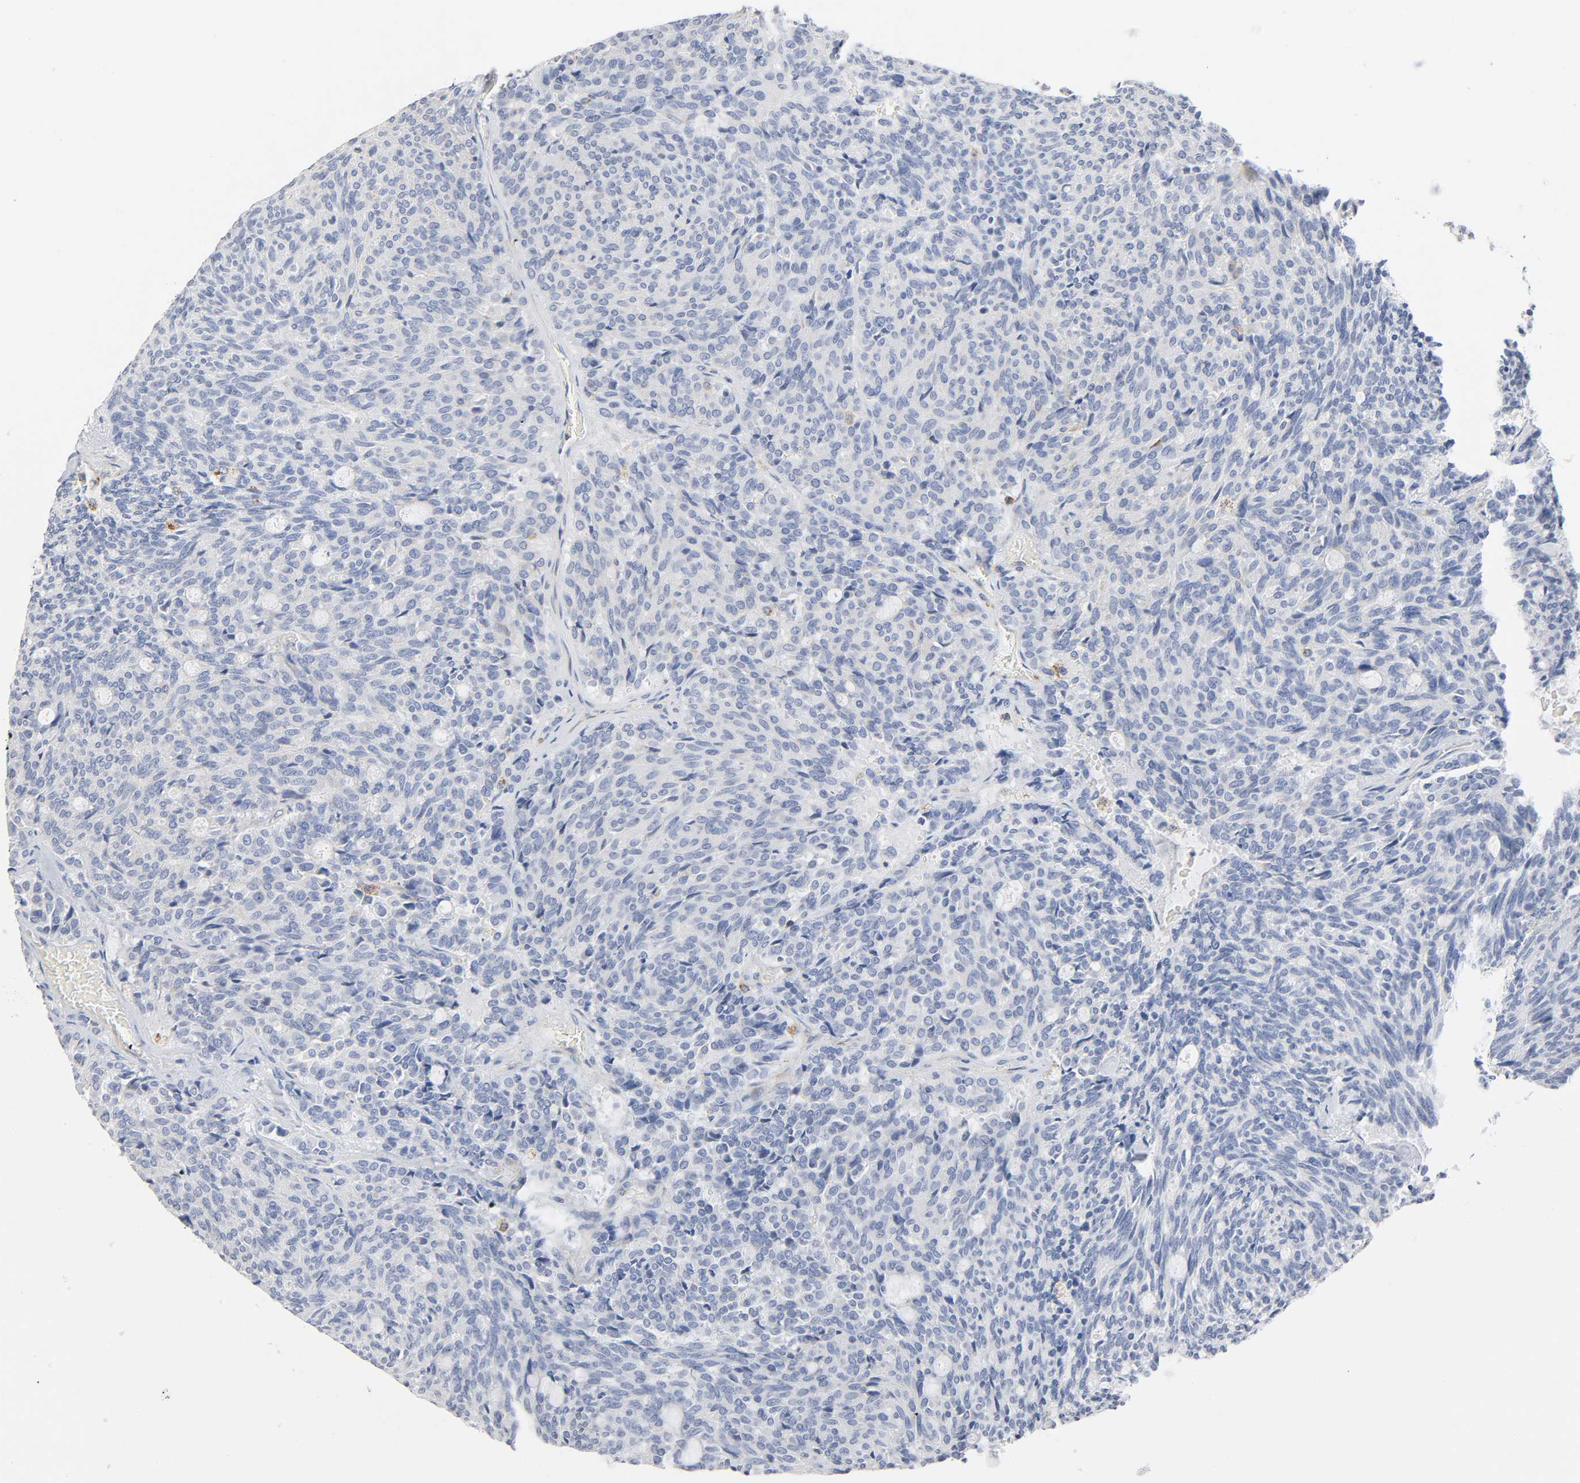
{"staining": {"intensity": "negative", "quantity": "none", "location": "none"}, "tissue": "carcinoid", "cell_type": "Tumor cells", "image_type": "cancer", "snomed": [{"axis": "morphology", "description": "Carcinoid, malignant, NOS"}, {"axis": "topography", "description": "Pancreas"}], "caption": "IHC histopathology image of carcinoid stained for a protein (brown), which demonstrates no positivity in tumor cells. (Stains: DAB IHC with hematoxylin counter stain, Microscopy: brightfield microscopy at high magnification).", "gene": "BAK1", "patient": {"sex": "female", "age": 54}}